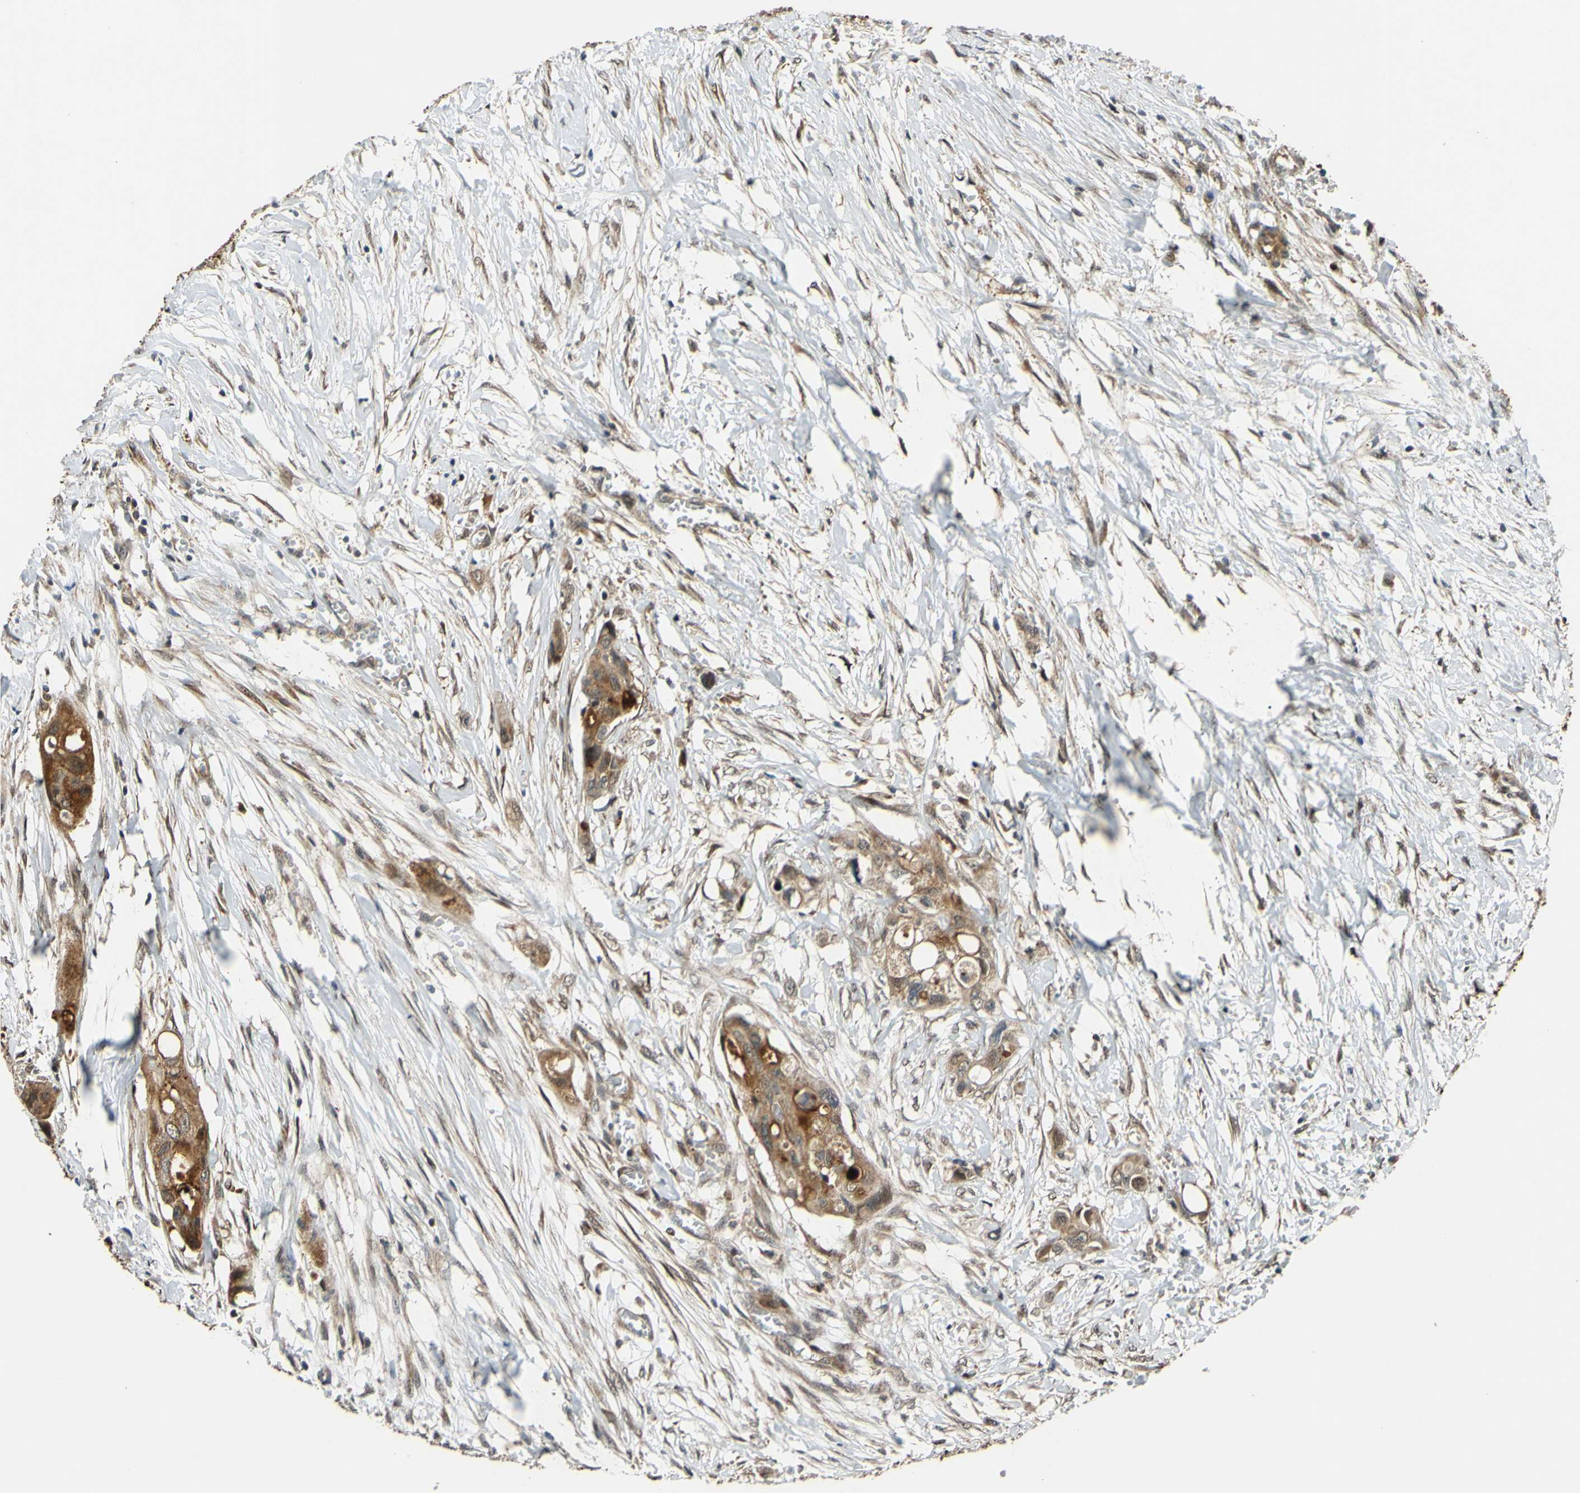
{"staining": {"intensity": "moderate", "quantity": ">75%", "location": "cytoplasmic/membranous"}, "tissue": "colorectal cancer", "cell_type": "Tumor cells", "image_type": "cancer", "snomed": [{"axis": "morphology", "description": "Adenocarcinoma, NOS"}, {"axis": "topography", "description": "Colon"}], "caption": "A brown stain highlights moderate cytoplasmic/membranous expression of a protein in colorectal adenocarcinoma tumor cells.", "gene": "ABCC8", "patient": {"sex": "female", "age": 57}}